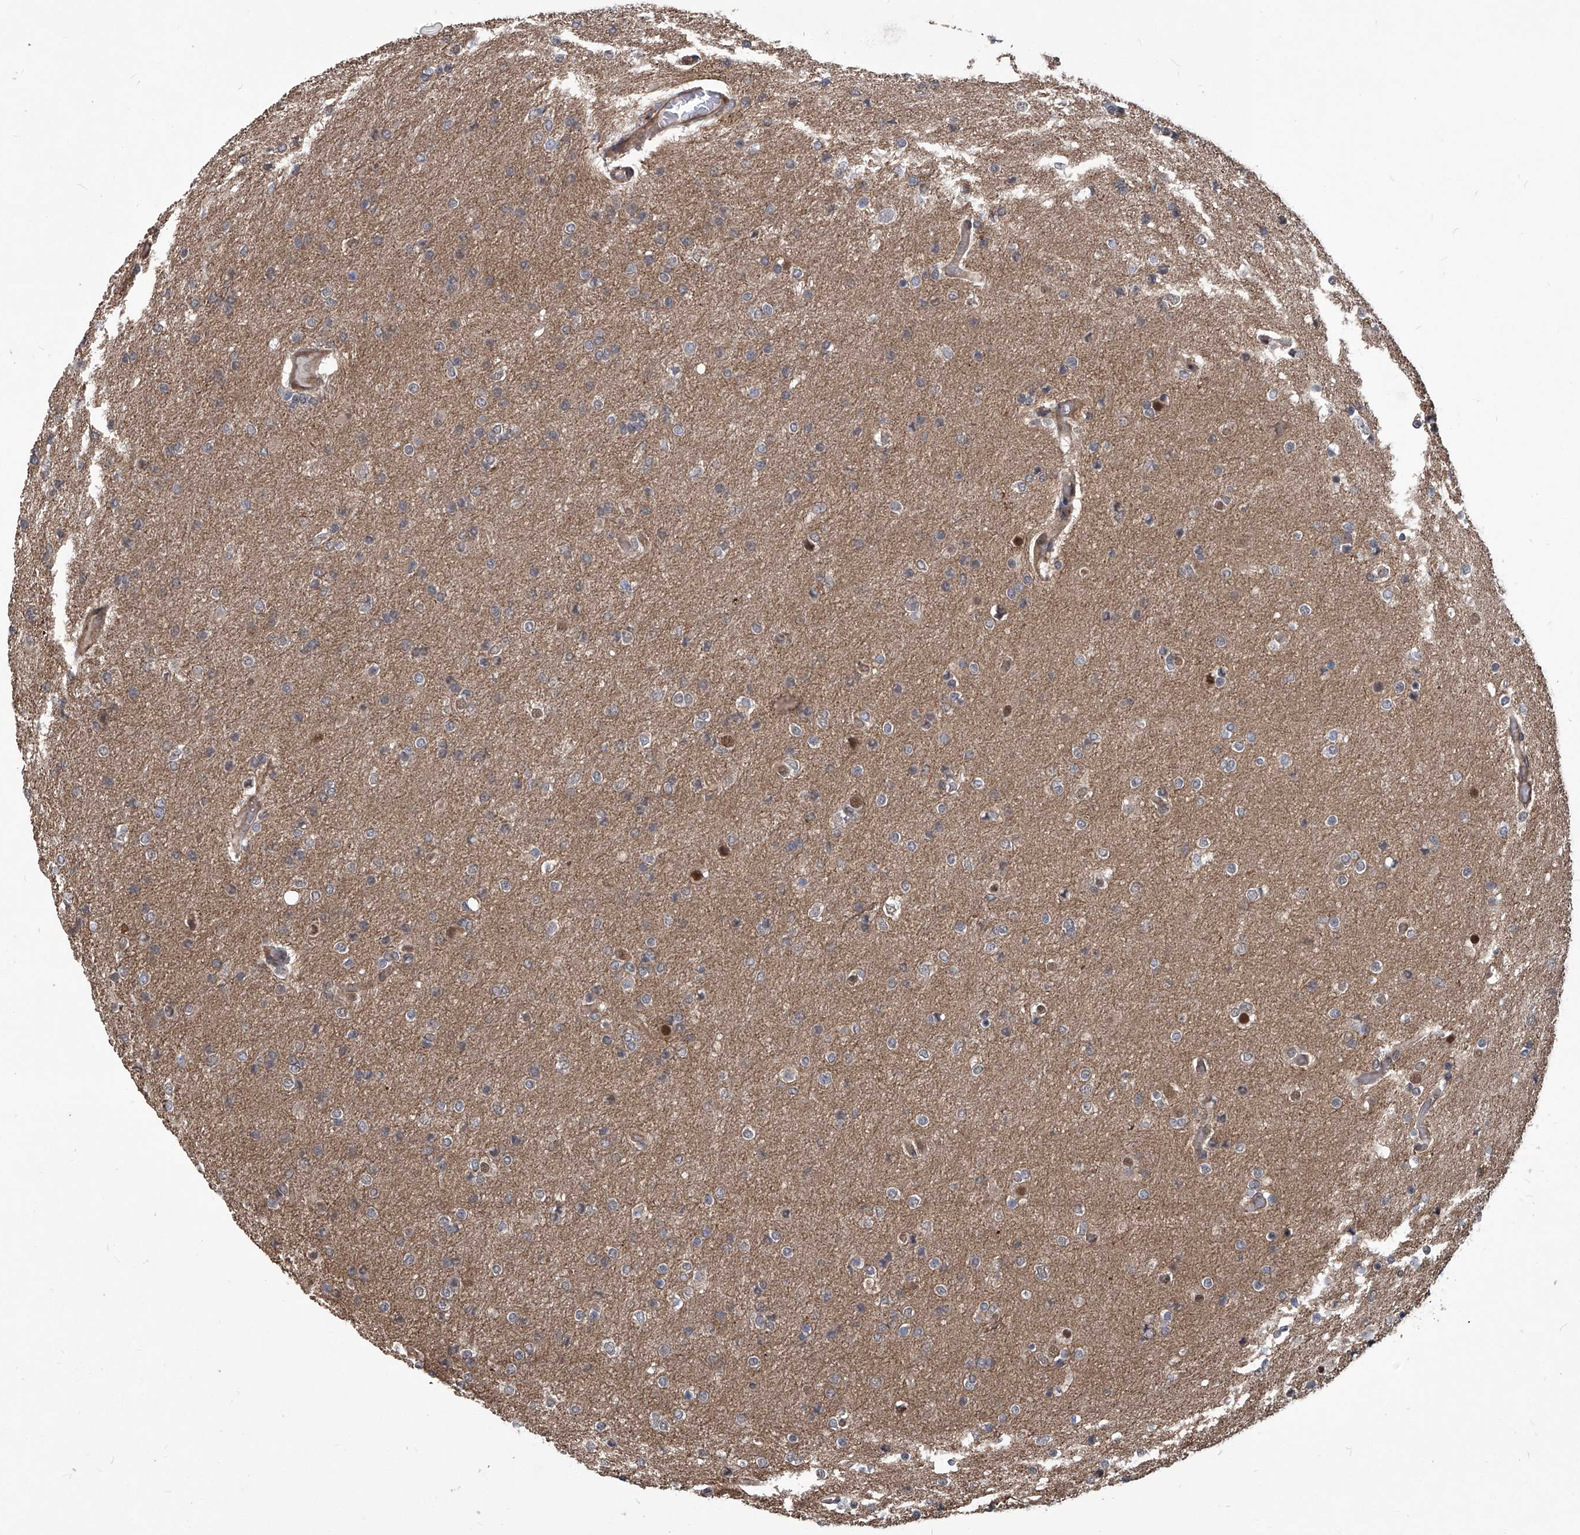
{"staining": {"intensity": "moderate", "quantity": "25%-75%", "location": "nuclear"}, "tissue": "glioma", "cell_type": "Tumor cells", "image_type": "cancer", "snomed": [{"axis": "morphology", "description": "Glioma, malignant, High grade"}, {"axis": "topography", "description": "Cerebral cortex"}], "caption": "A brown stain highlights moderate nuclear staining of a protein in glioma tumor cells.", "gene": "PSMB1", "patient": {"sex": "female", "age": 36}}